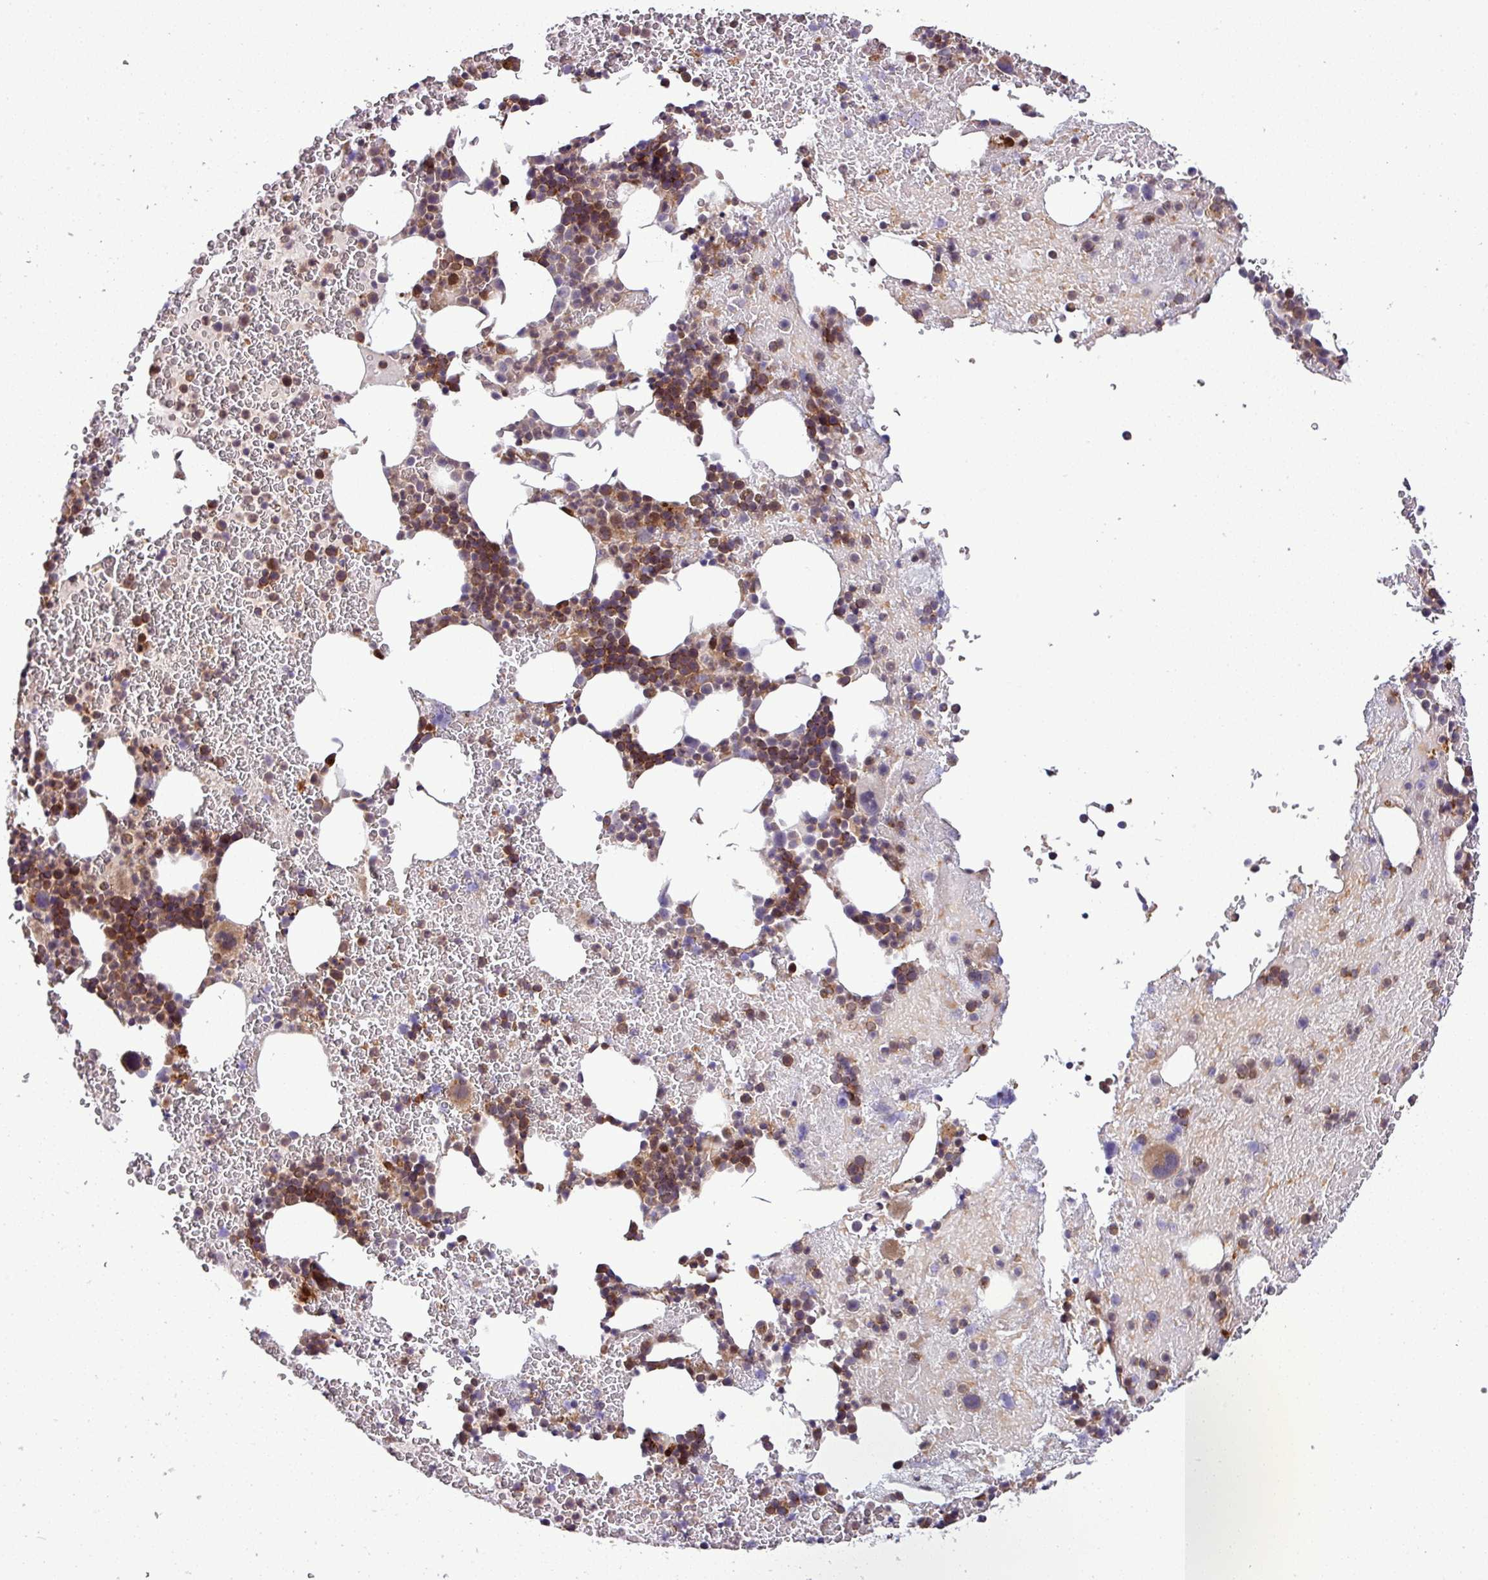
{"staining": {"intensity": "moderate", "quantity": "25%-75%", "location": "cytoplasmic/membranous,nuclear"}, "tissue": "bone marrow", "cell_type": "Hematopoietic cells", "image_type": "normal", "snomed": [{"axis": "morphology", "description": "Normal tissue, NOS"}, {"axis": "topography", "description": "Bone marrow"}], "caption": "Immunohistochemistry (IHC) of benign bone marrow reveals medium levels of moderate cytoplasmic/membranous,nuclear expression in approximately 25%-75% of hematopoietic cells.", "gene": "CARHSP1", "patient": {"sex": "male", "age": 26}}